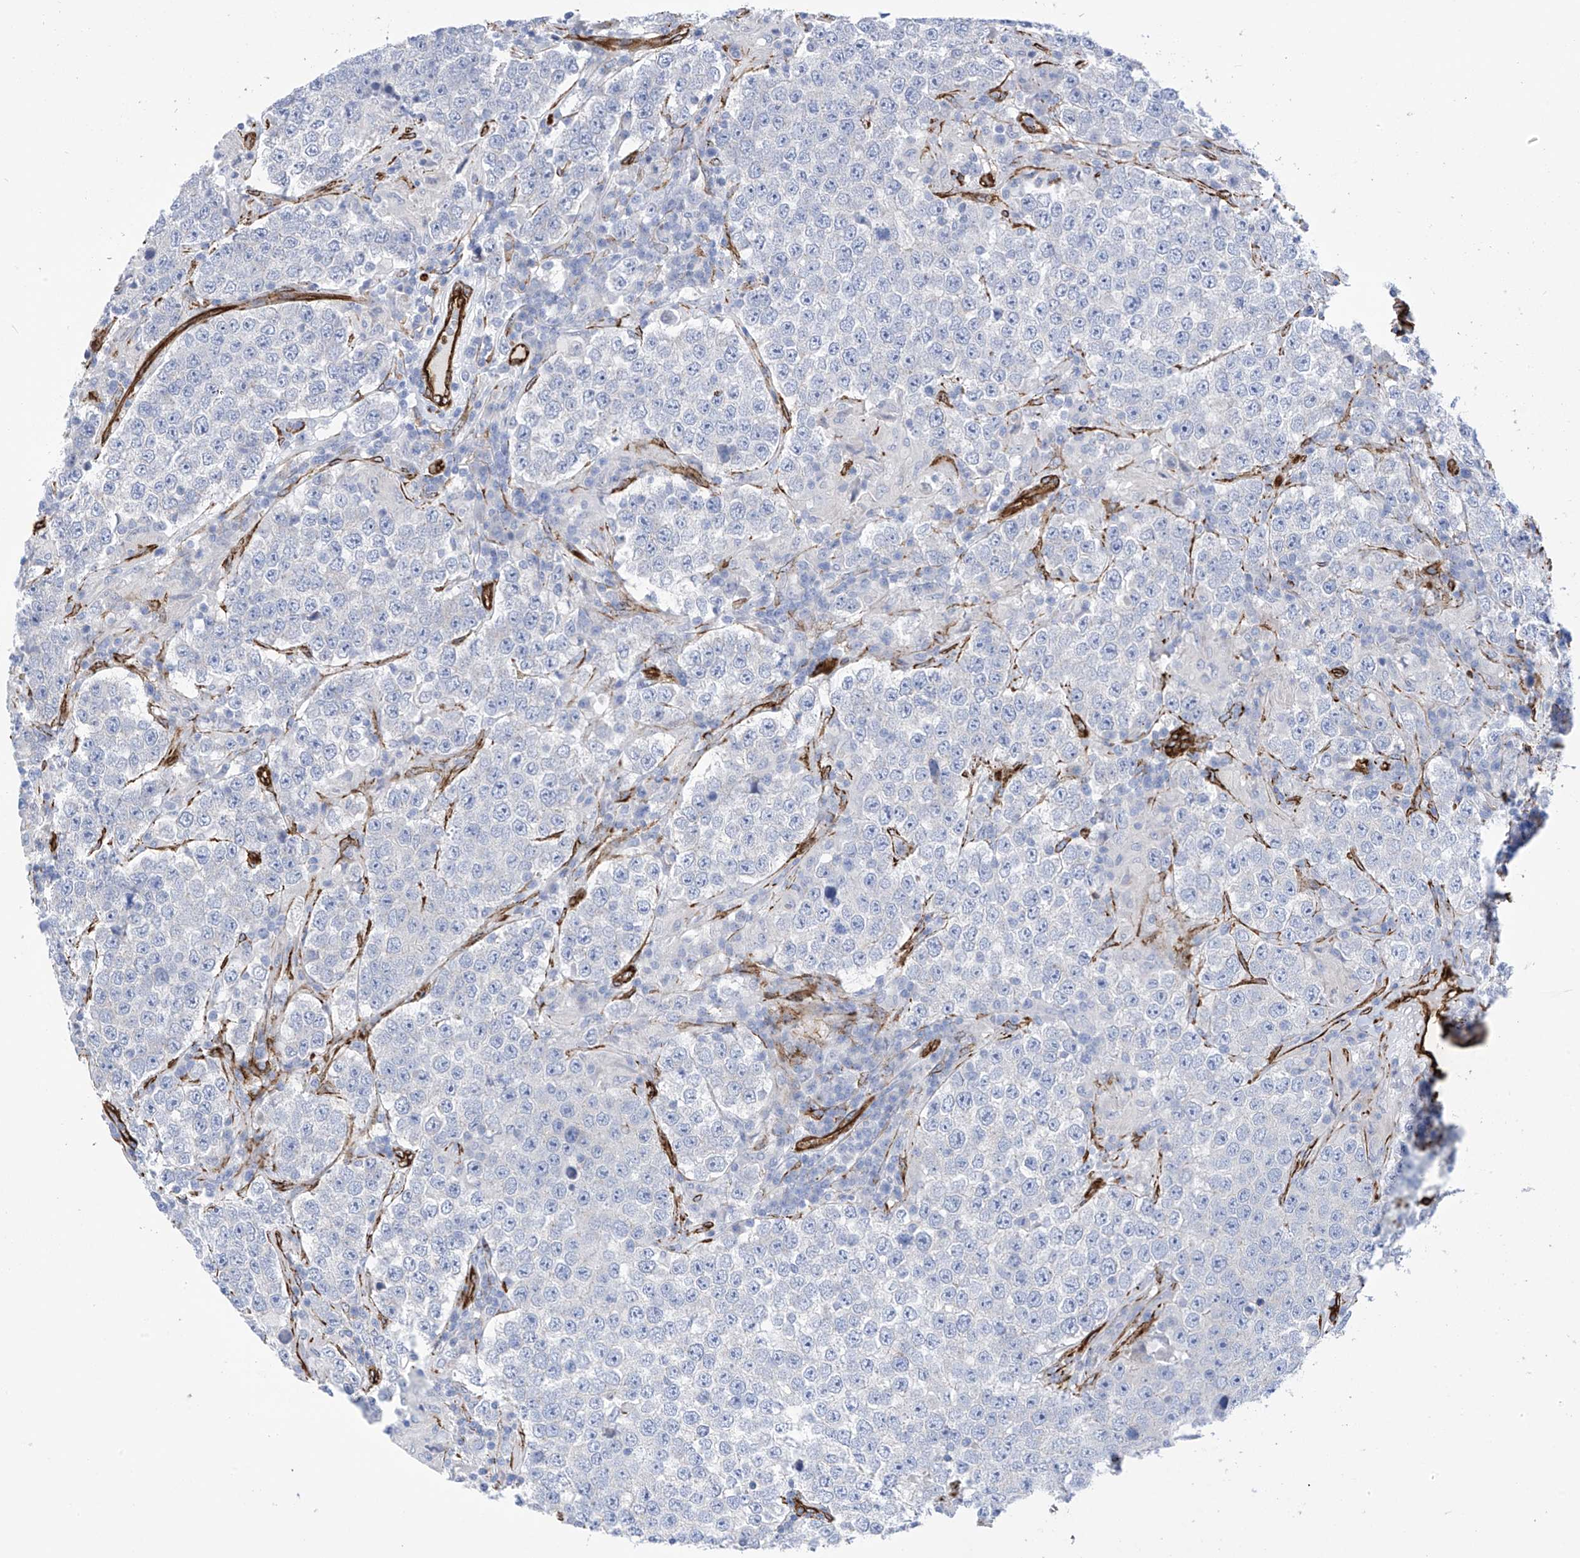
{"staining": {"intensity": "negative", "quantity": "none", "location": "none"}, "tissue": "testis cancer", "cell_type": "Tumor cells", "image_type": "cancer", "snomed": [{"axis": "morphology", "description": "Normal tissue, NOS"}, {"axis": "morphology", "description": "Urothelial carcinoma, High grade"}, {"axis": "morphology", "description": "Seminoma, NOS"}, {"axis": "morphology", "description": "Carcinoma, Embryonal, NOS"}, {"axis": "topography", "description": "Urinary bladder"}, {"axis": "topography", "description": "Testis"}], "caption": "Tumor cells show no significant expression in high-grade urothelial carcinoma (testis).", "gene": "UBTD1", "patient": {"sex": "male", "age": 41}}